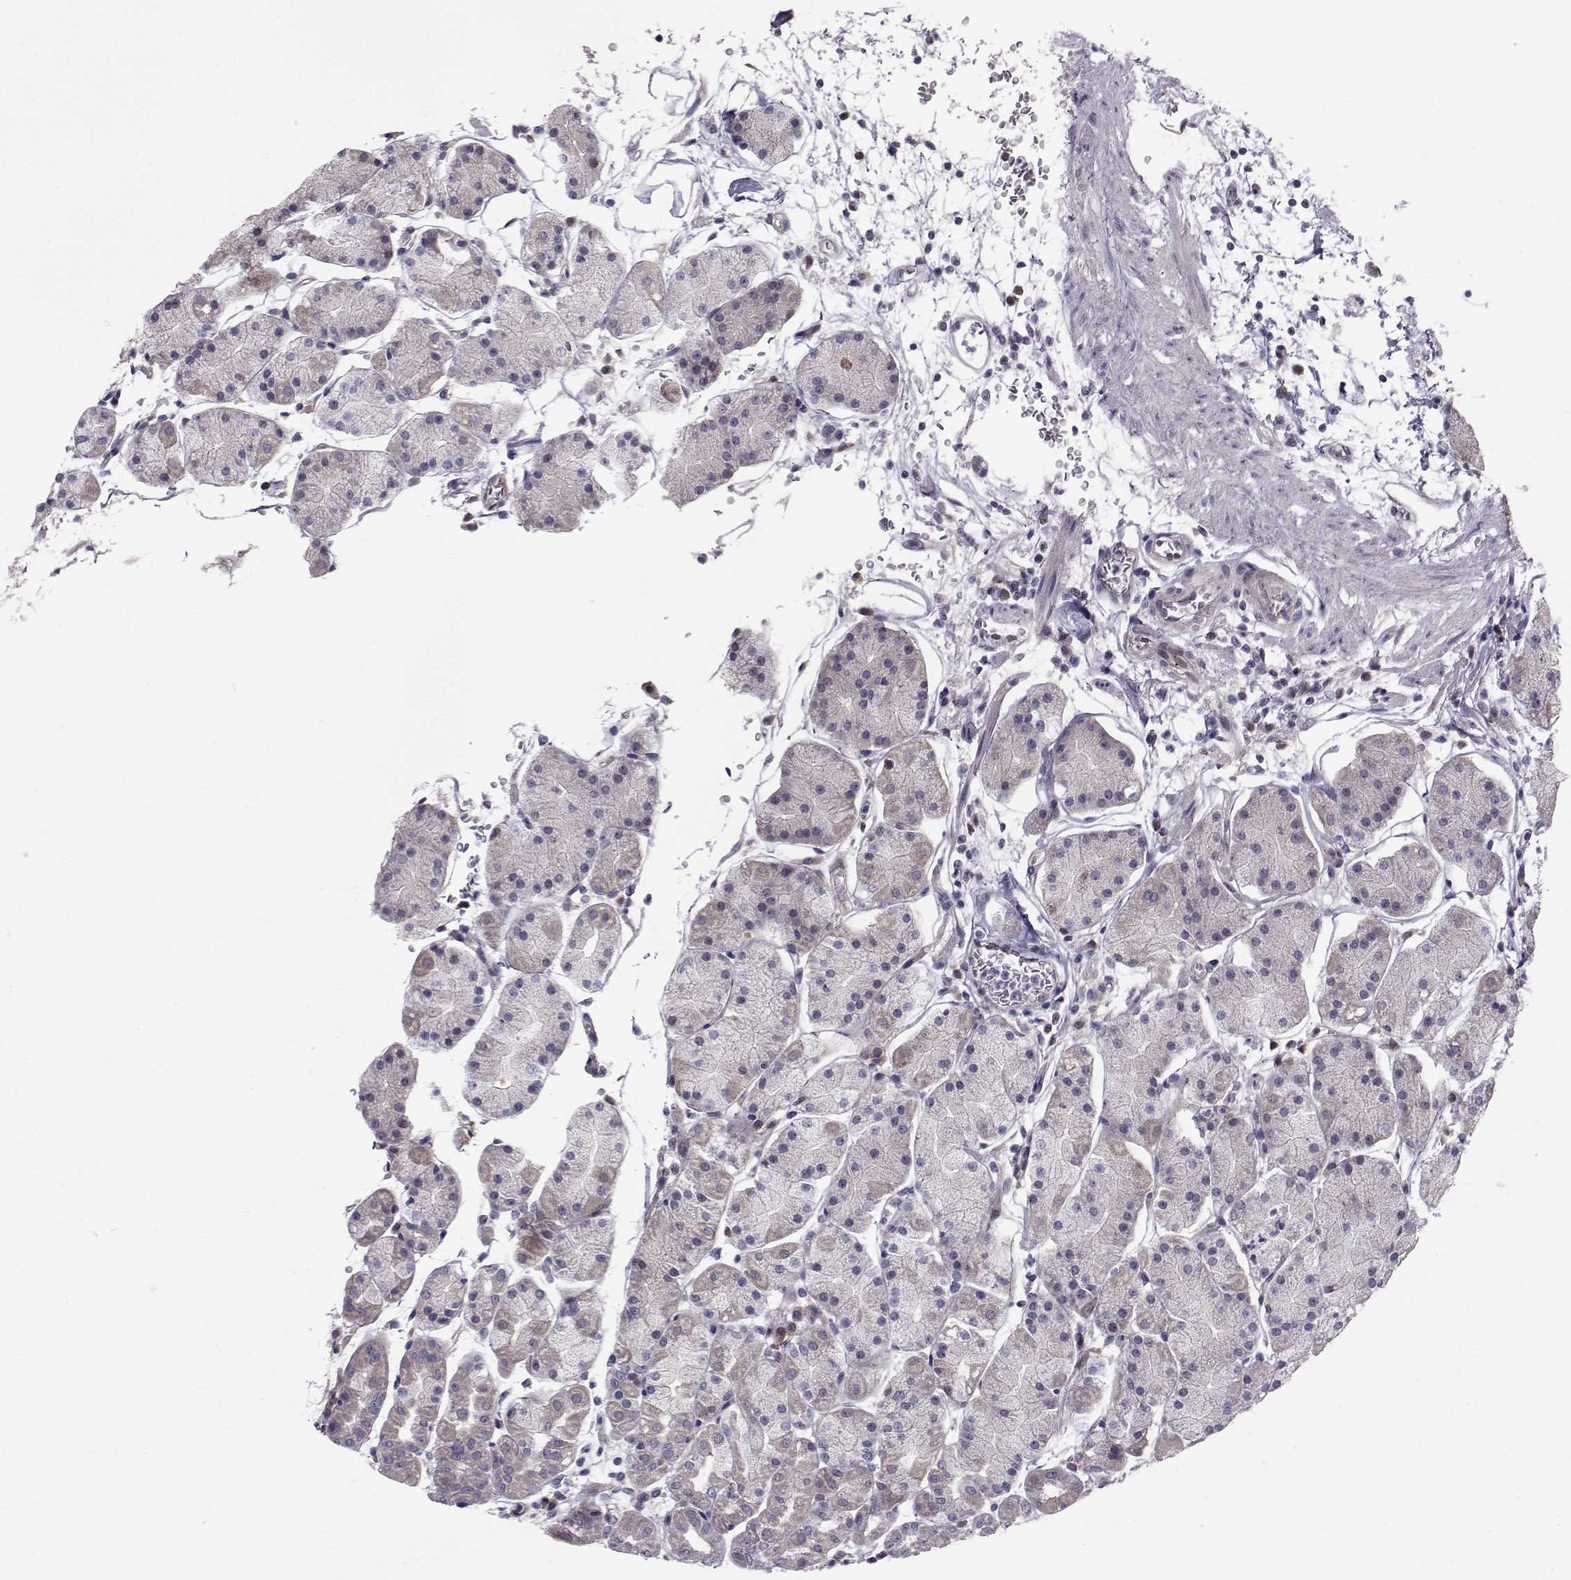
{"staining": {"intensity": "weak", "quantity": "<25%", "location": "cytoplasmic/membranous"}, "tissue": "stomach", "cell_type": "Glandular cells", "image_type": "normal", "snomed": [{"axis": "morphology", "description": "Normal tissue, NOS"}, {"axis": "topography", "description": "Stomach"}], "caption": "Protein analysis of normal stomach shows no significant positivity in glandular cells.", "gene": "HSP90AB1", "patient": {"sex": "male", "age": 54}}